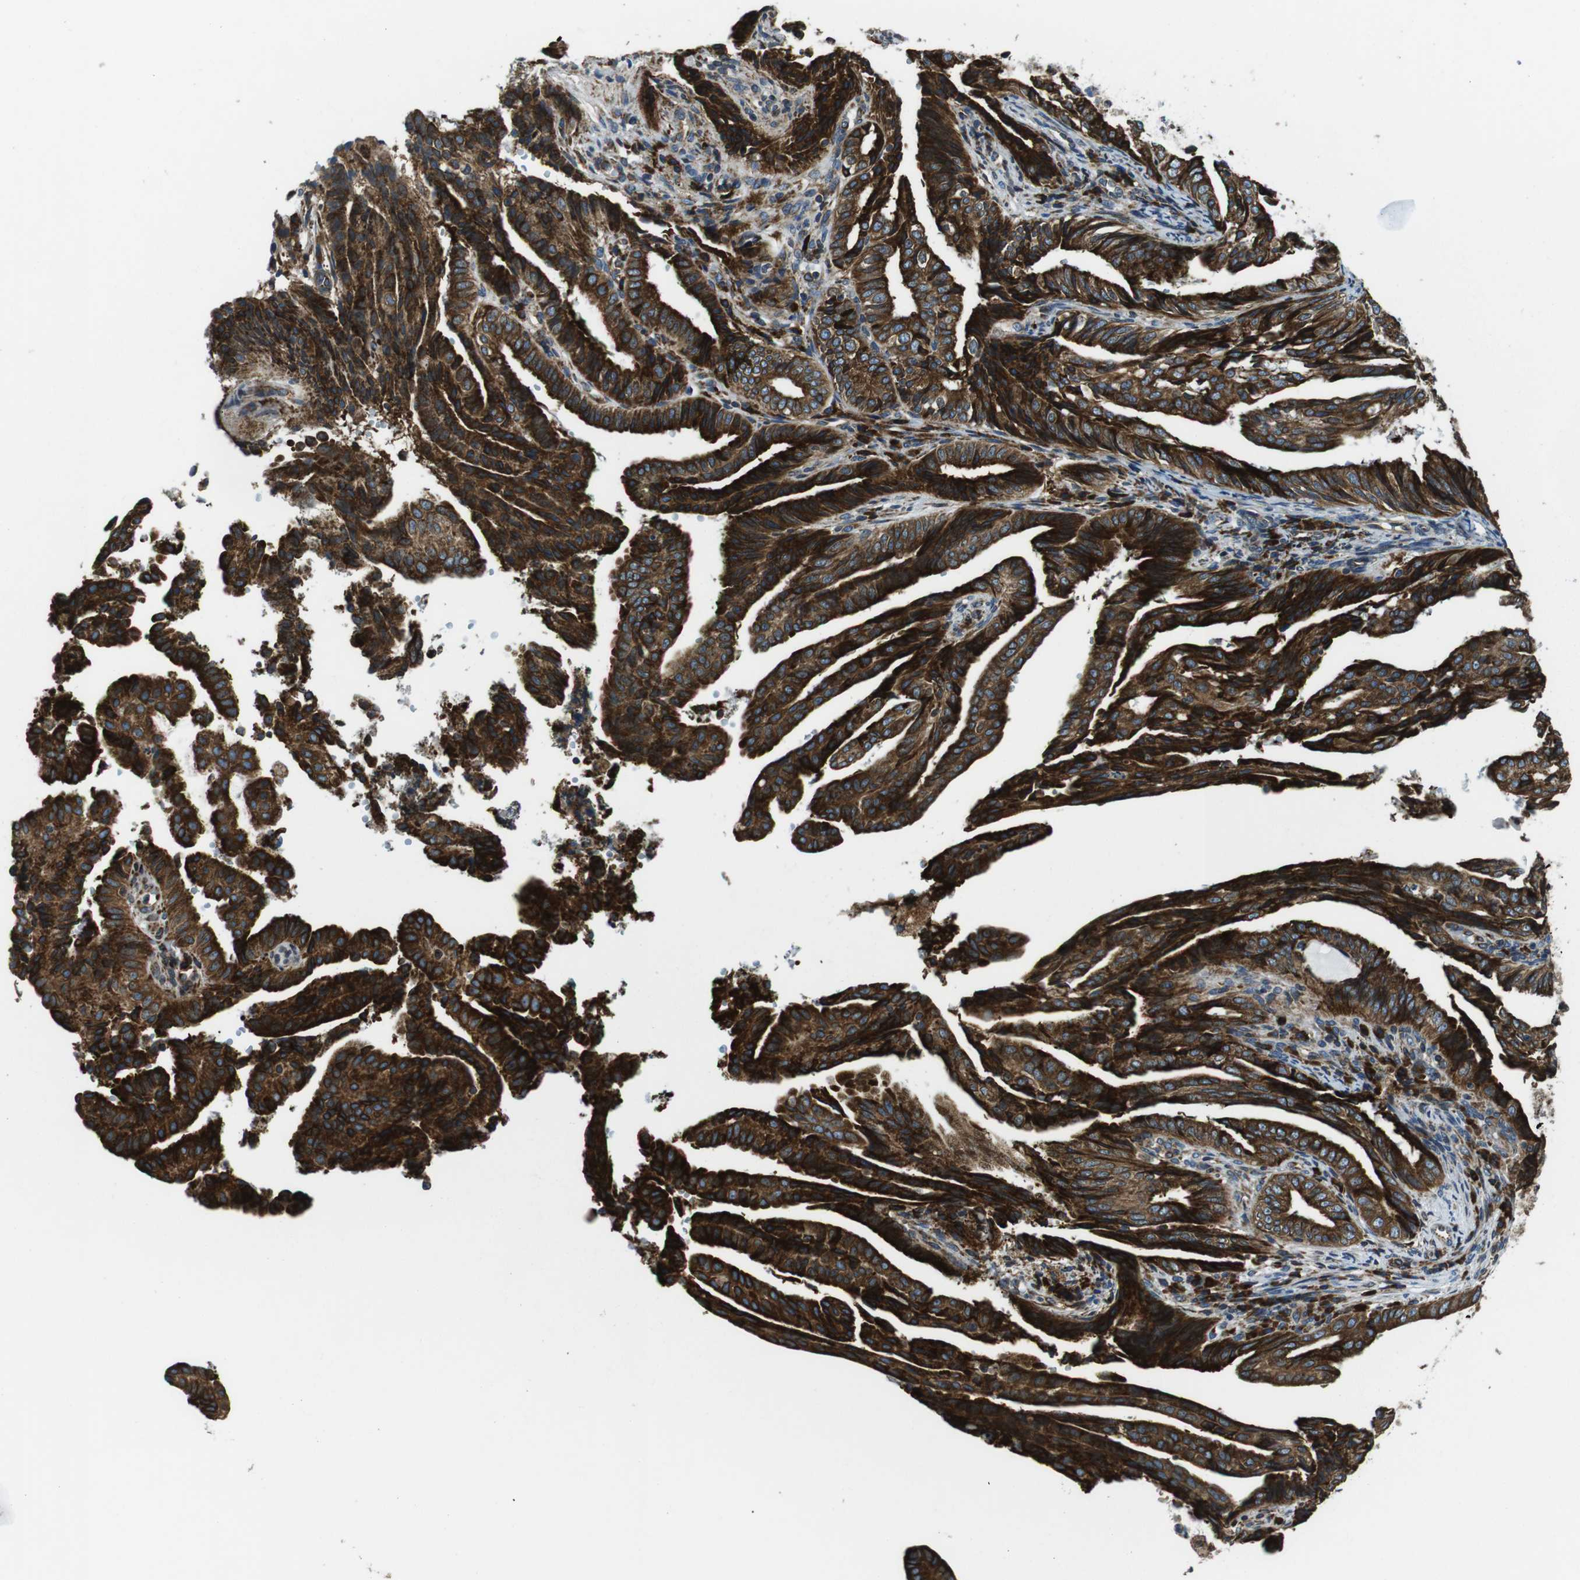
{"staining": {"intensity": "strong", "quantity": ">75%", "location": "cytoplasmic/membranous"}, "tissue": "endometrial cancer", "cell_type": "Tumor cells", "image_type": "cancer", "snomed": [{"axis": "morphology", "description": "Adenocarcinoma, NOS"}, {"axis": "topography", "description": "Endometrium"}], "caption": "Strong cytoplasmic/membranous expression is present in about >75% of tumor cells in endometrial cancer (adenocarcinoma).", "gene": "UGGT1", "patient": {"sex": "female", "age": 58}}